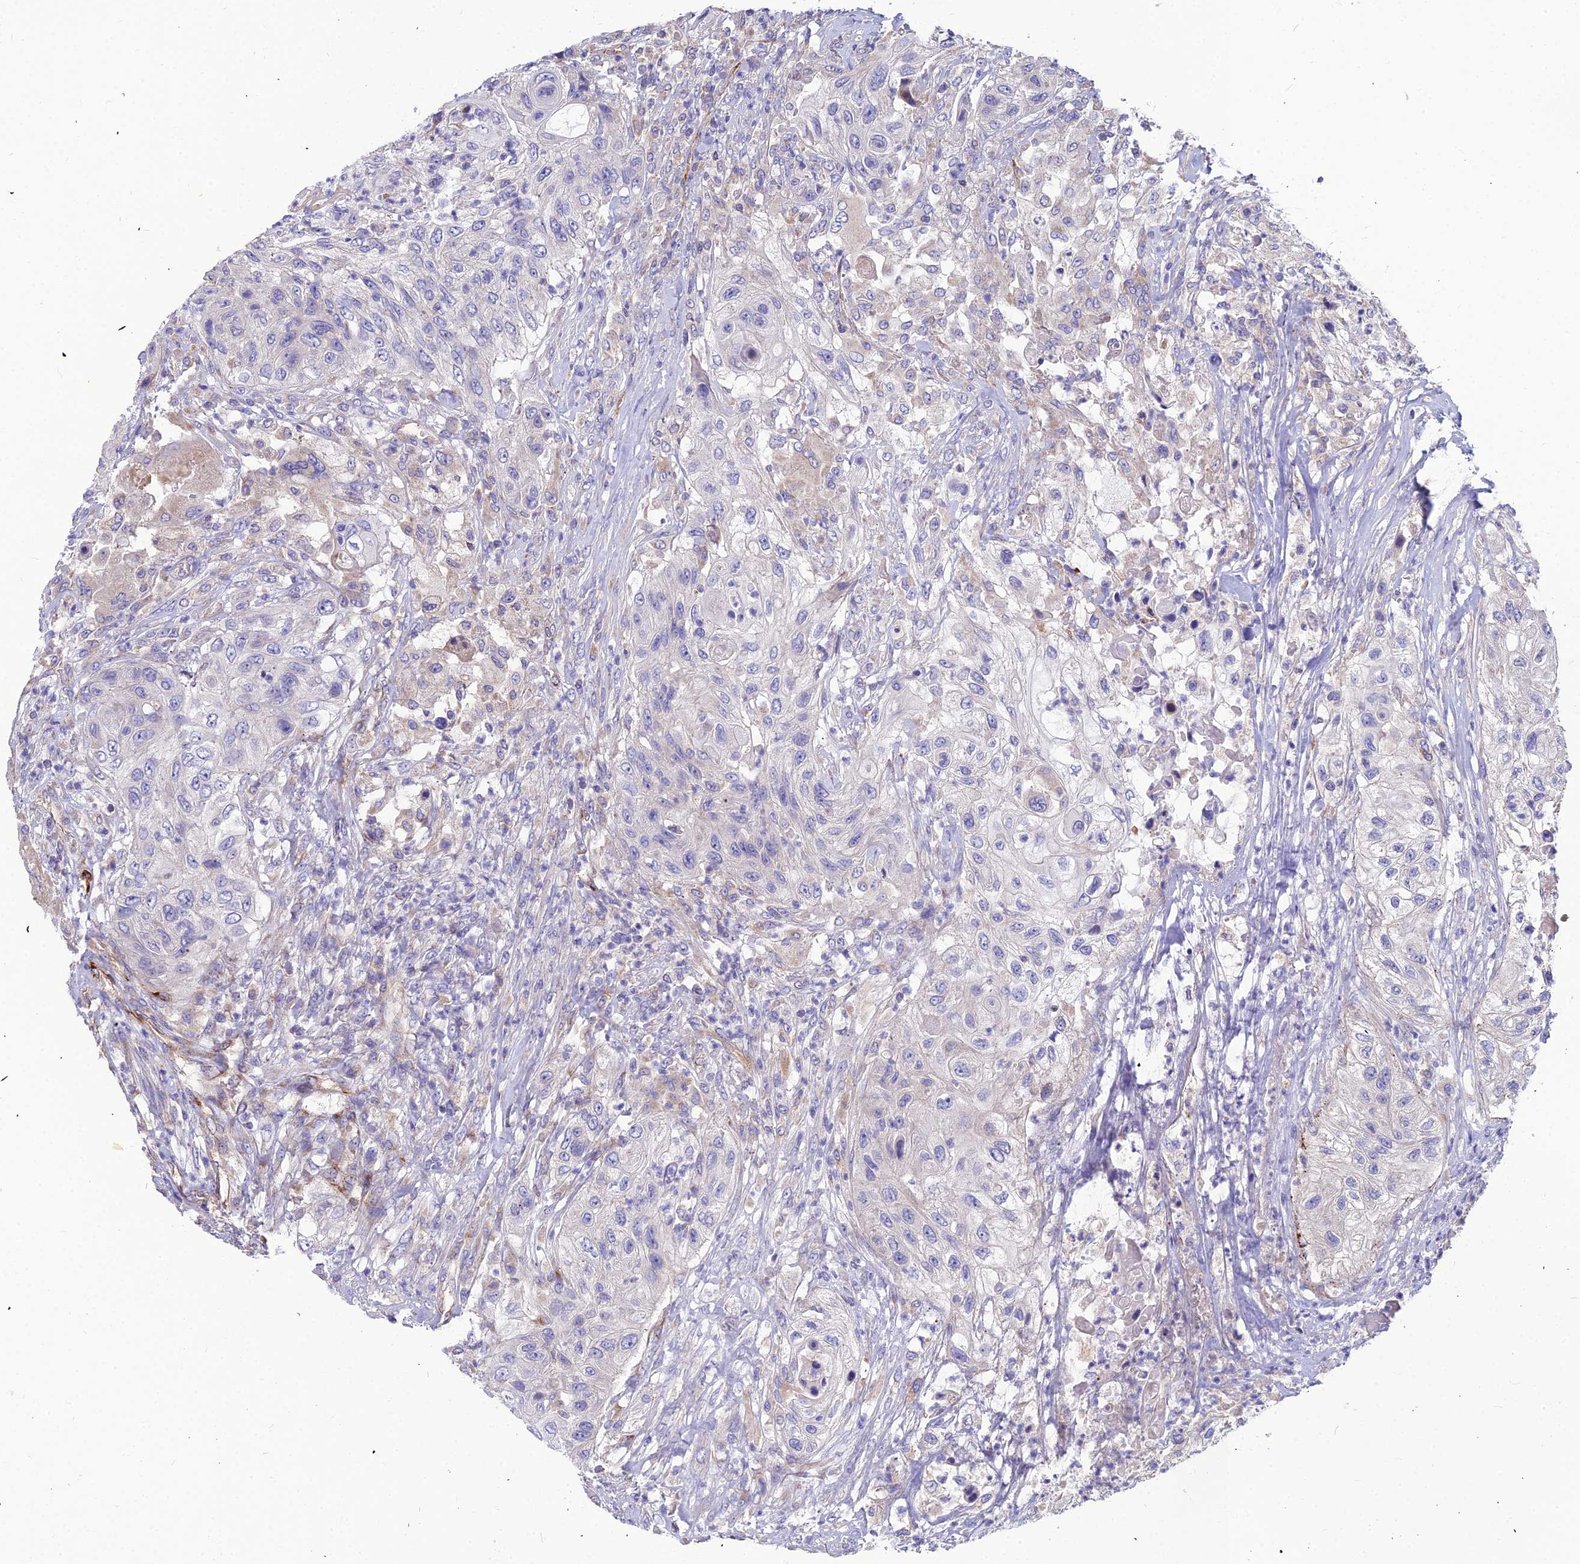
{"staining": {"intensity": "negative", "quantity": "none", "location": "none"}, "tissue": "urothelial cancer", "cell_type": "Tumor cells", "image_type": "cancer", "snomed": [{"axis": "morphology", "description": "Urothelial carcinoma, High grade"}, {"axis": "topography", "description": "Urinary bladder"}], "caption": "High magnification brightfield microscopy of urothelial carcinoma (high-grade) stained with DAB (brown) and counterstained with hematoxylin (blue): tumor cells show no significant expression.", "gene": "ASPHD1", "patient": {"sex": "female", "age": 60}}